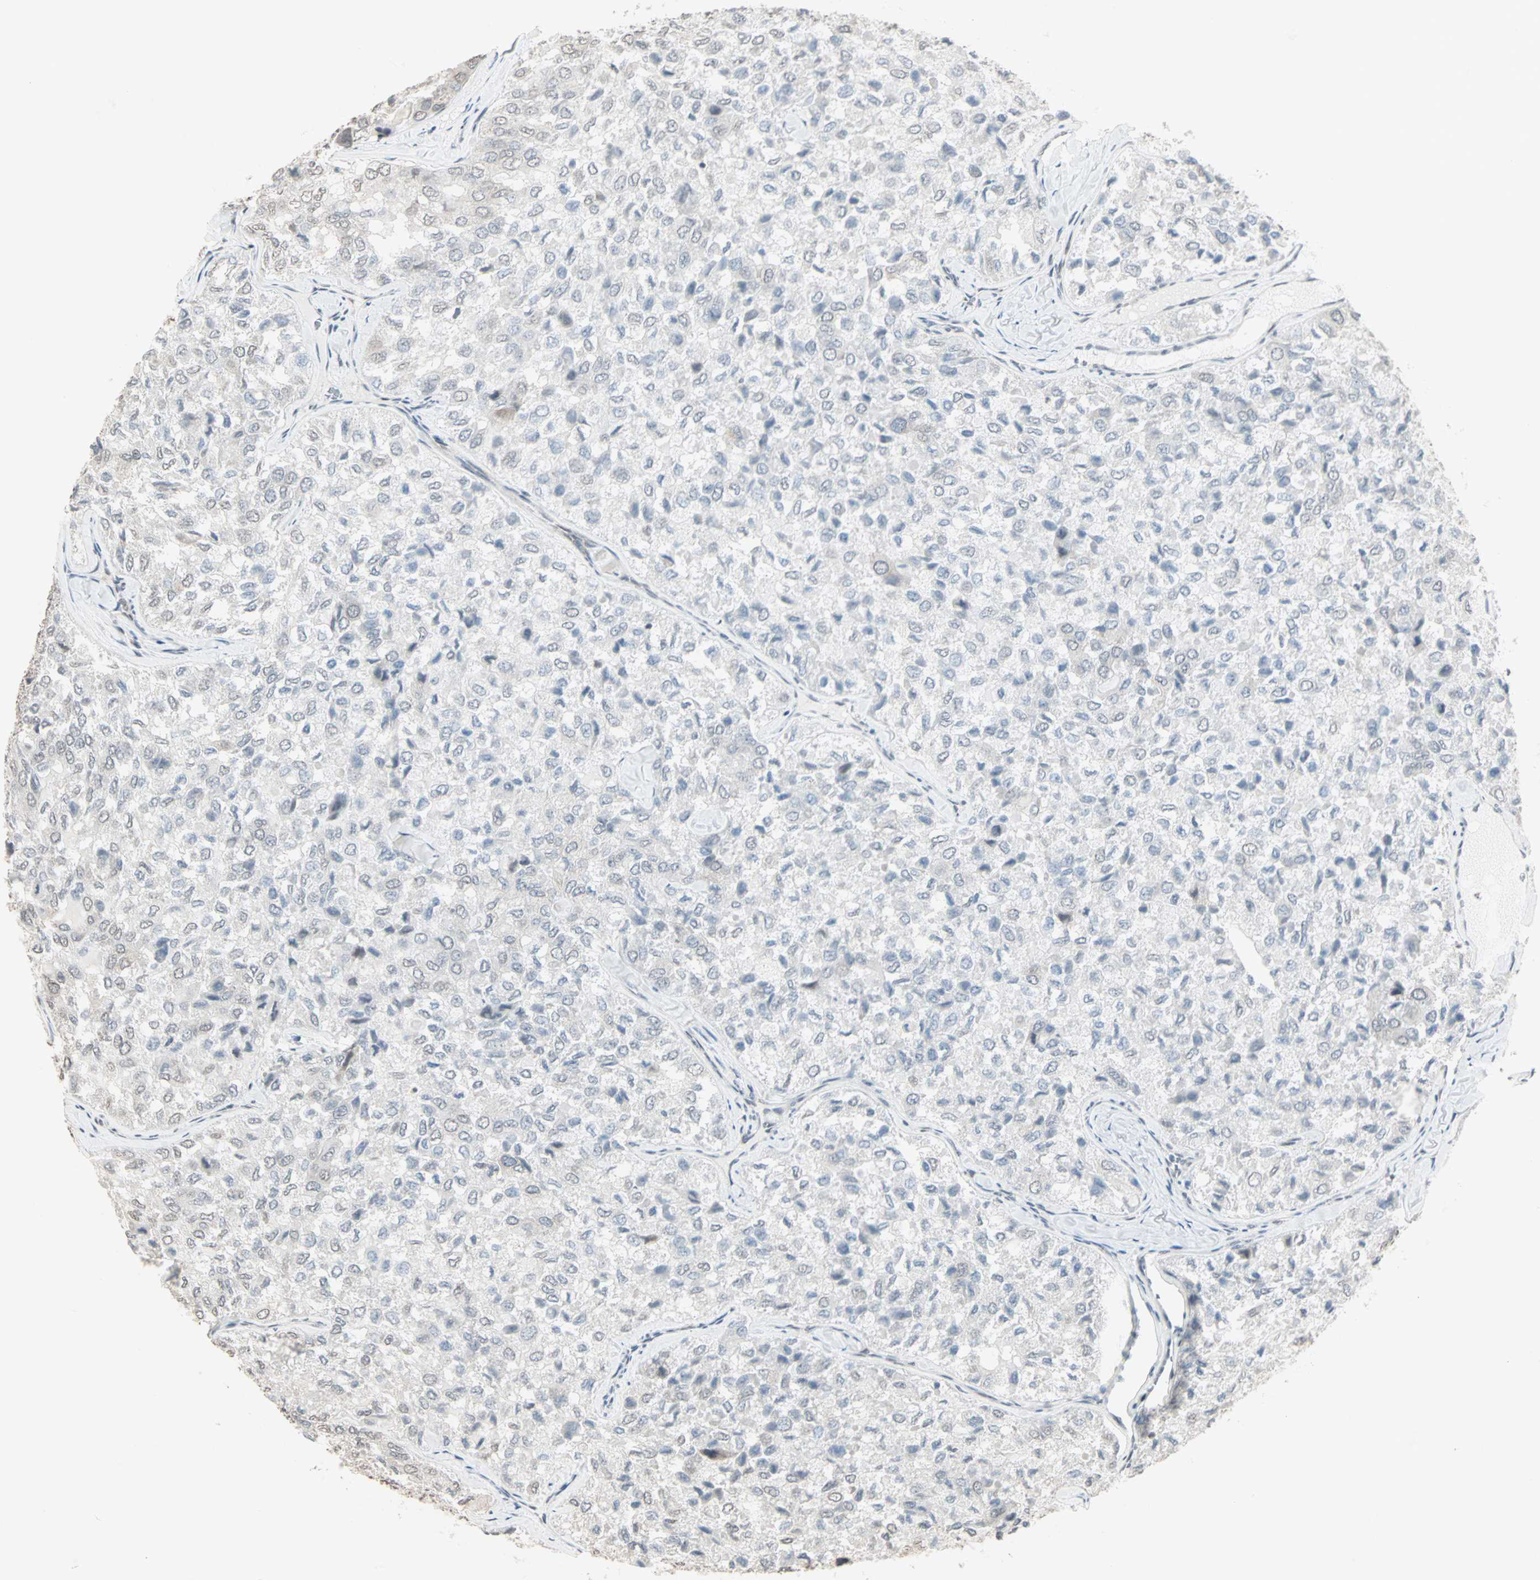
{"staining": {"intensity": "negative", "quantity": "none", "location": "none"}, "tissue": "thyroid cancer", "cell_type": "Tumor cells", "image_type": "cancer", "snomed": [{"axis": "morphology", "description": "Follicular adenoma carcinoma, NOS"}, {"axis": "topography", "description": "Thyroid gland"}], "caption": "The photomicrograph reveals no staining of tumor cells in thyroid follicular adenoma carcinoma.", "gene": "CBLC", "patient": {"sex": "male", "age": 75}}